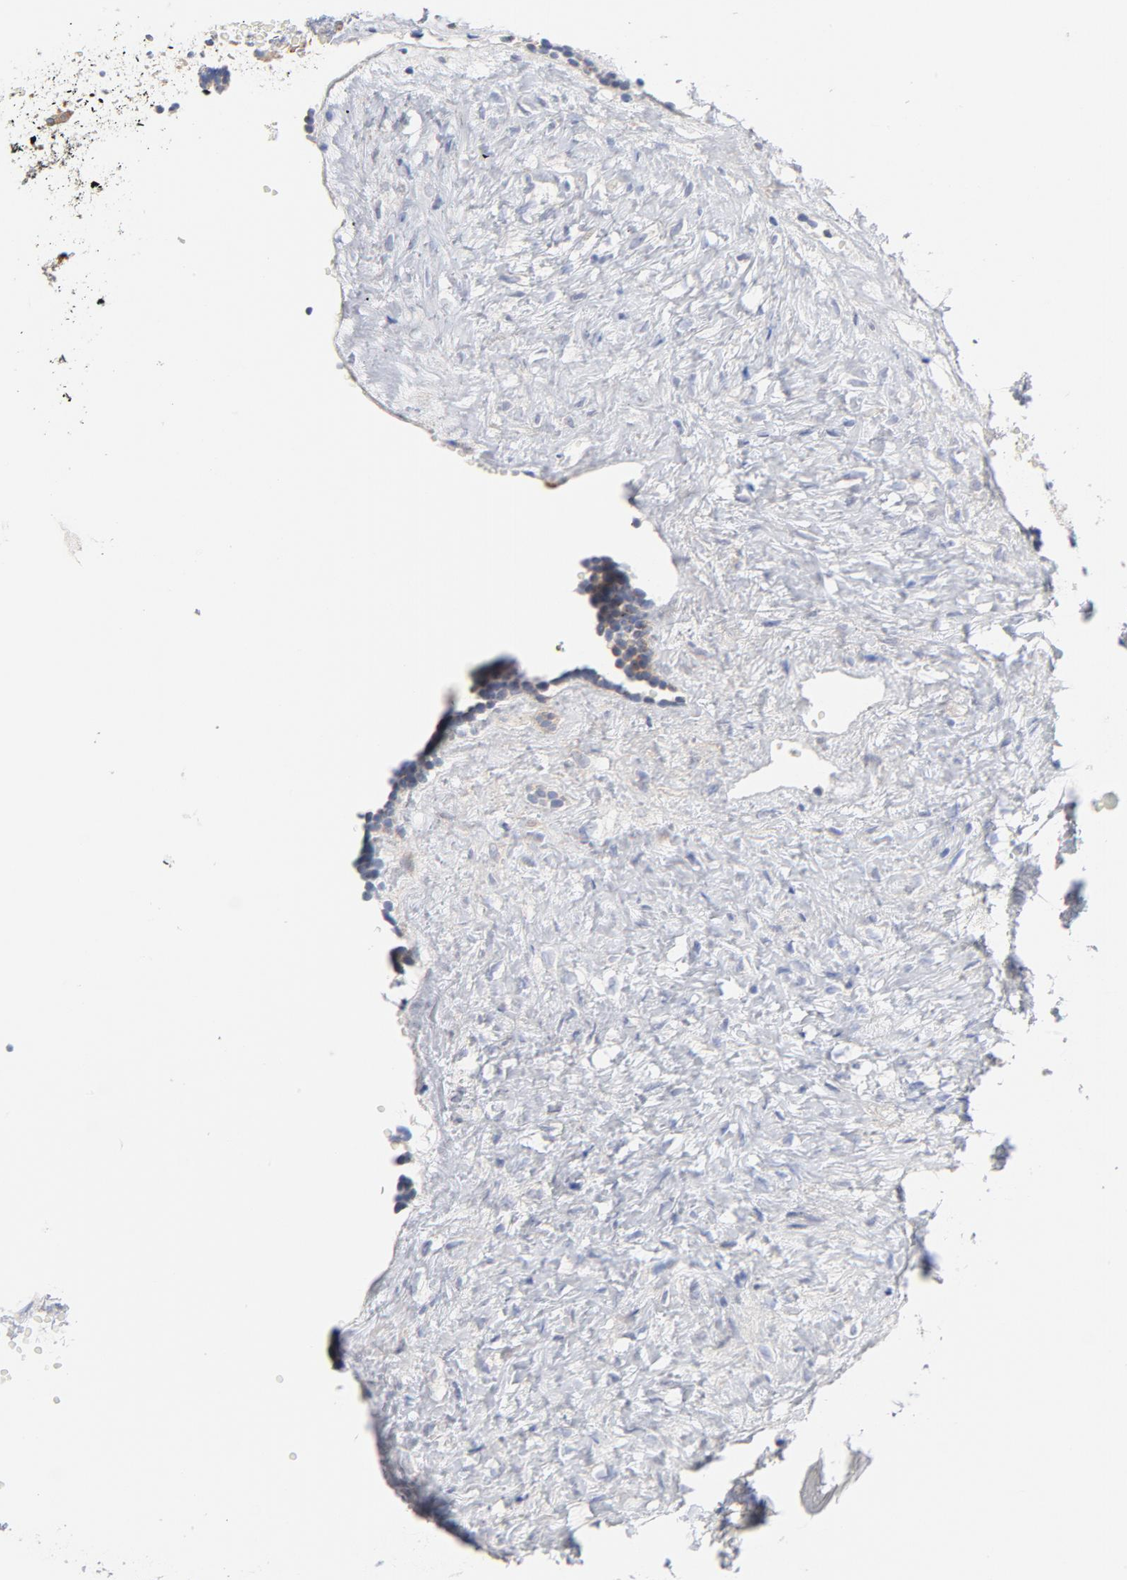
{"staining": {"intensity": "negative", "quantity": "none", "location": "none"}, "tissue": "ovary", "cell_type": "Ovarian stroma cells", "image_type": "normal", "snomed": [{"axis": "morphology", "description": "Normal tissue, NOS"}, {"axis": "topography", "description": "Ovary"}], "caption": "Photomicrograph shows no protein positivity in ovarian stroma cells of normal ovary. Nuclei are stained in blue.", "gene": "RAPGEF3", "patient": {"sex": "female", "age": 35}}